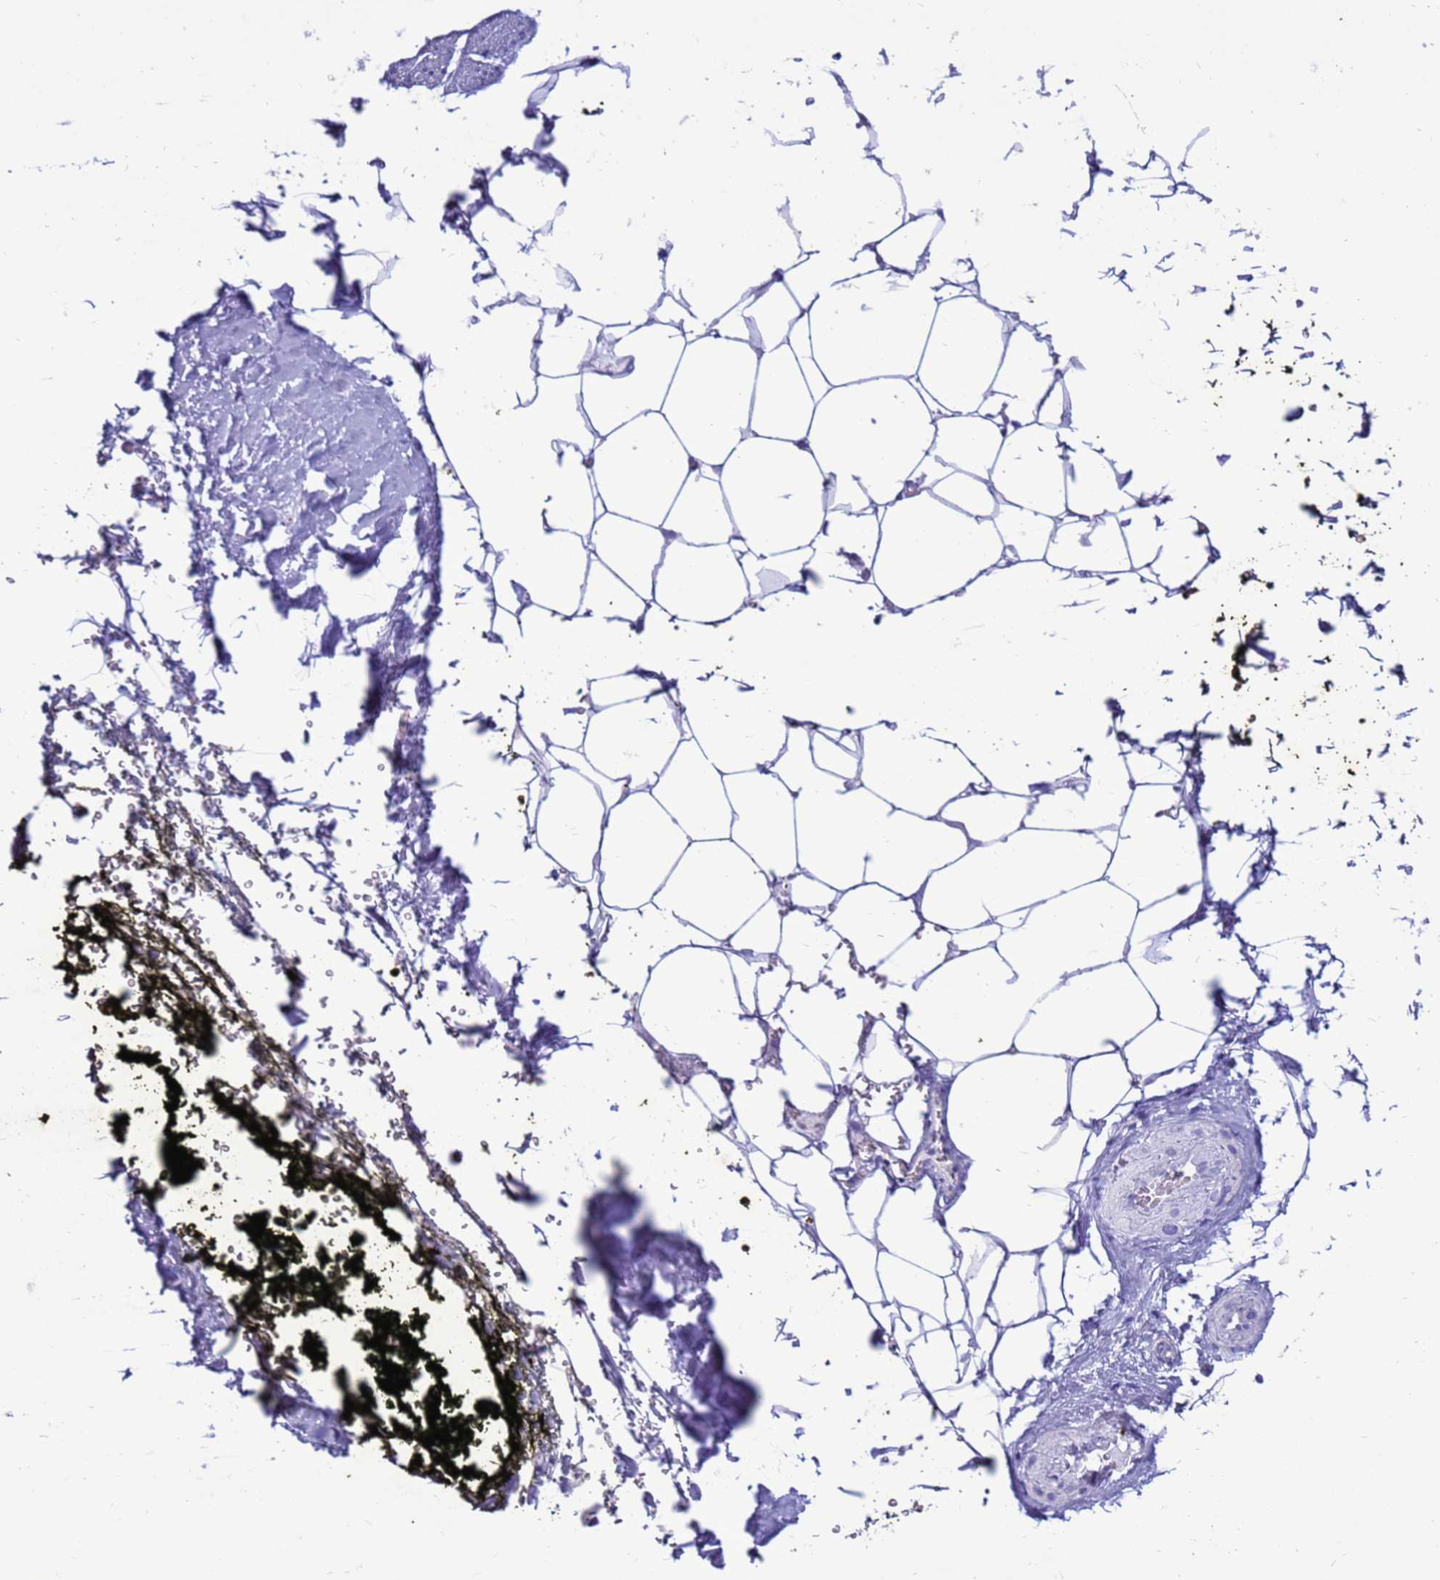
{"staining": {"intensity": "negative", "quantity": "none", "location": "none"}, "tissue": "adipose tissue", "cell_type": "Adipocytes", "image_type": "normal", "snomed": [{"axis": "morphology", "description": "Normal tissue, NOS"}, {"axis": "morphology", "description": "Adenocarcinoma, Low grade"}, {"axis": "topography", "description": "Prostate"}, {"axis": "topography", "description": "Peripheral nerve tissue"}], "caption": "An image of human adipose tissue is negative for staining in adipocytes. (DAB immunohistochemistry with hematoxylin counter stain).", "gene": "PDE10A", "patient": {"sex": "male", "age": 63}}